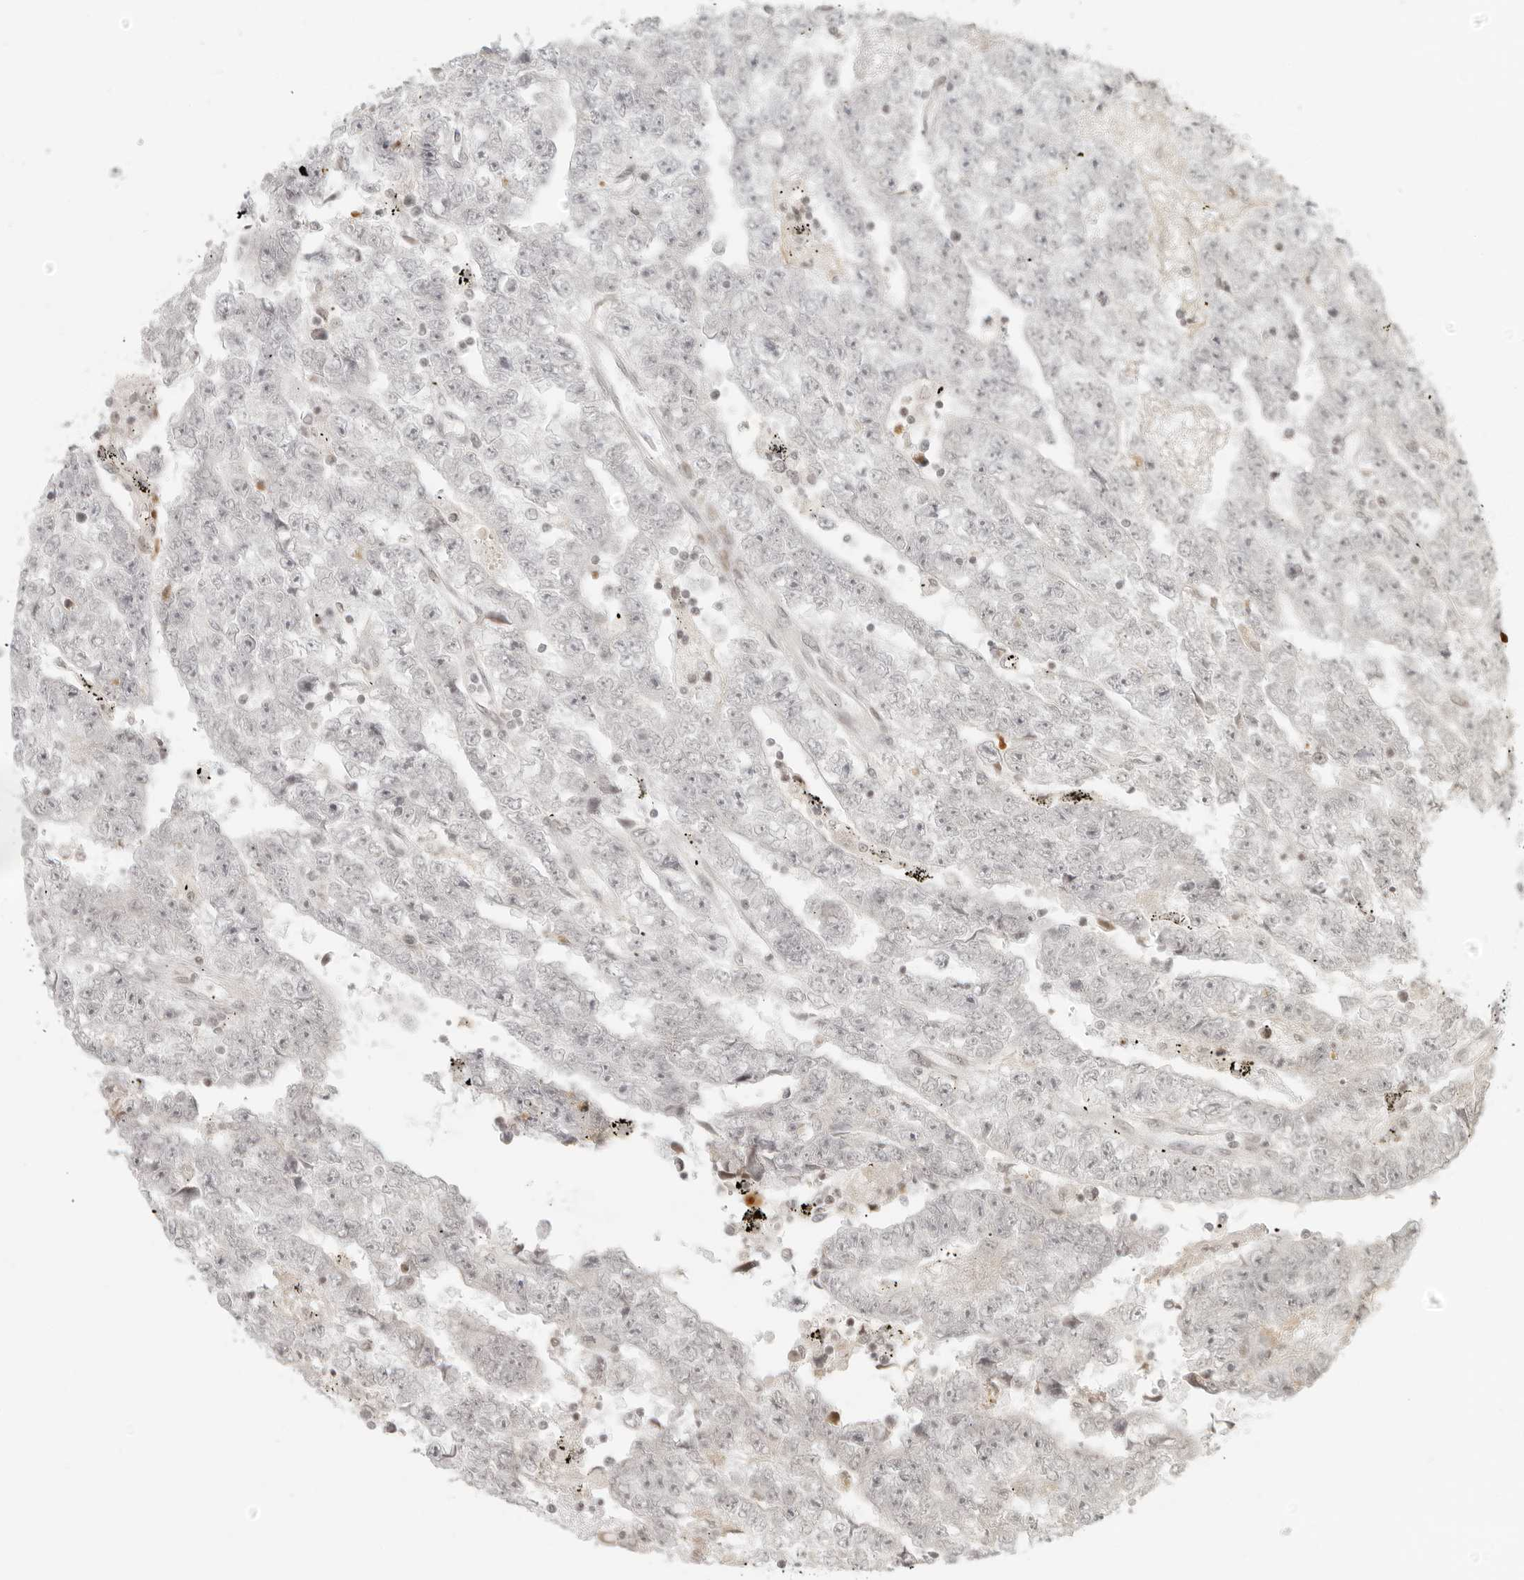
{"staining": {"intensity": "negative", "quantity": "none", "location": "none"}, "tissue": "testis cancer", "cell_type": "Tumor cells", "image_type": "cancer", "snomed": [{"axis": "morphology", "description": "Carcinoma, Embryonal, NOS"}, {"axis": "topography", "description": "Testis"}], "caption": "High power microscopy photomicrograph of an immunohistochemistry photomicrograph of embryonal carcinoma (testis), revealing no significant positivity in tumor cells.", "gene": "ZNF407", "patient": {"sex": "male", "age": 25}}